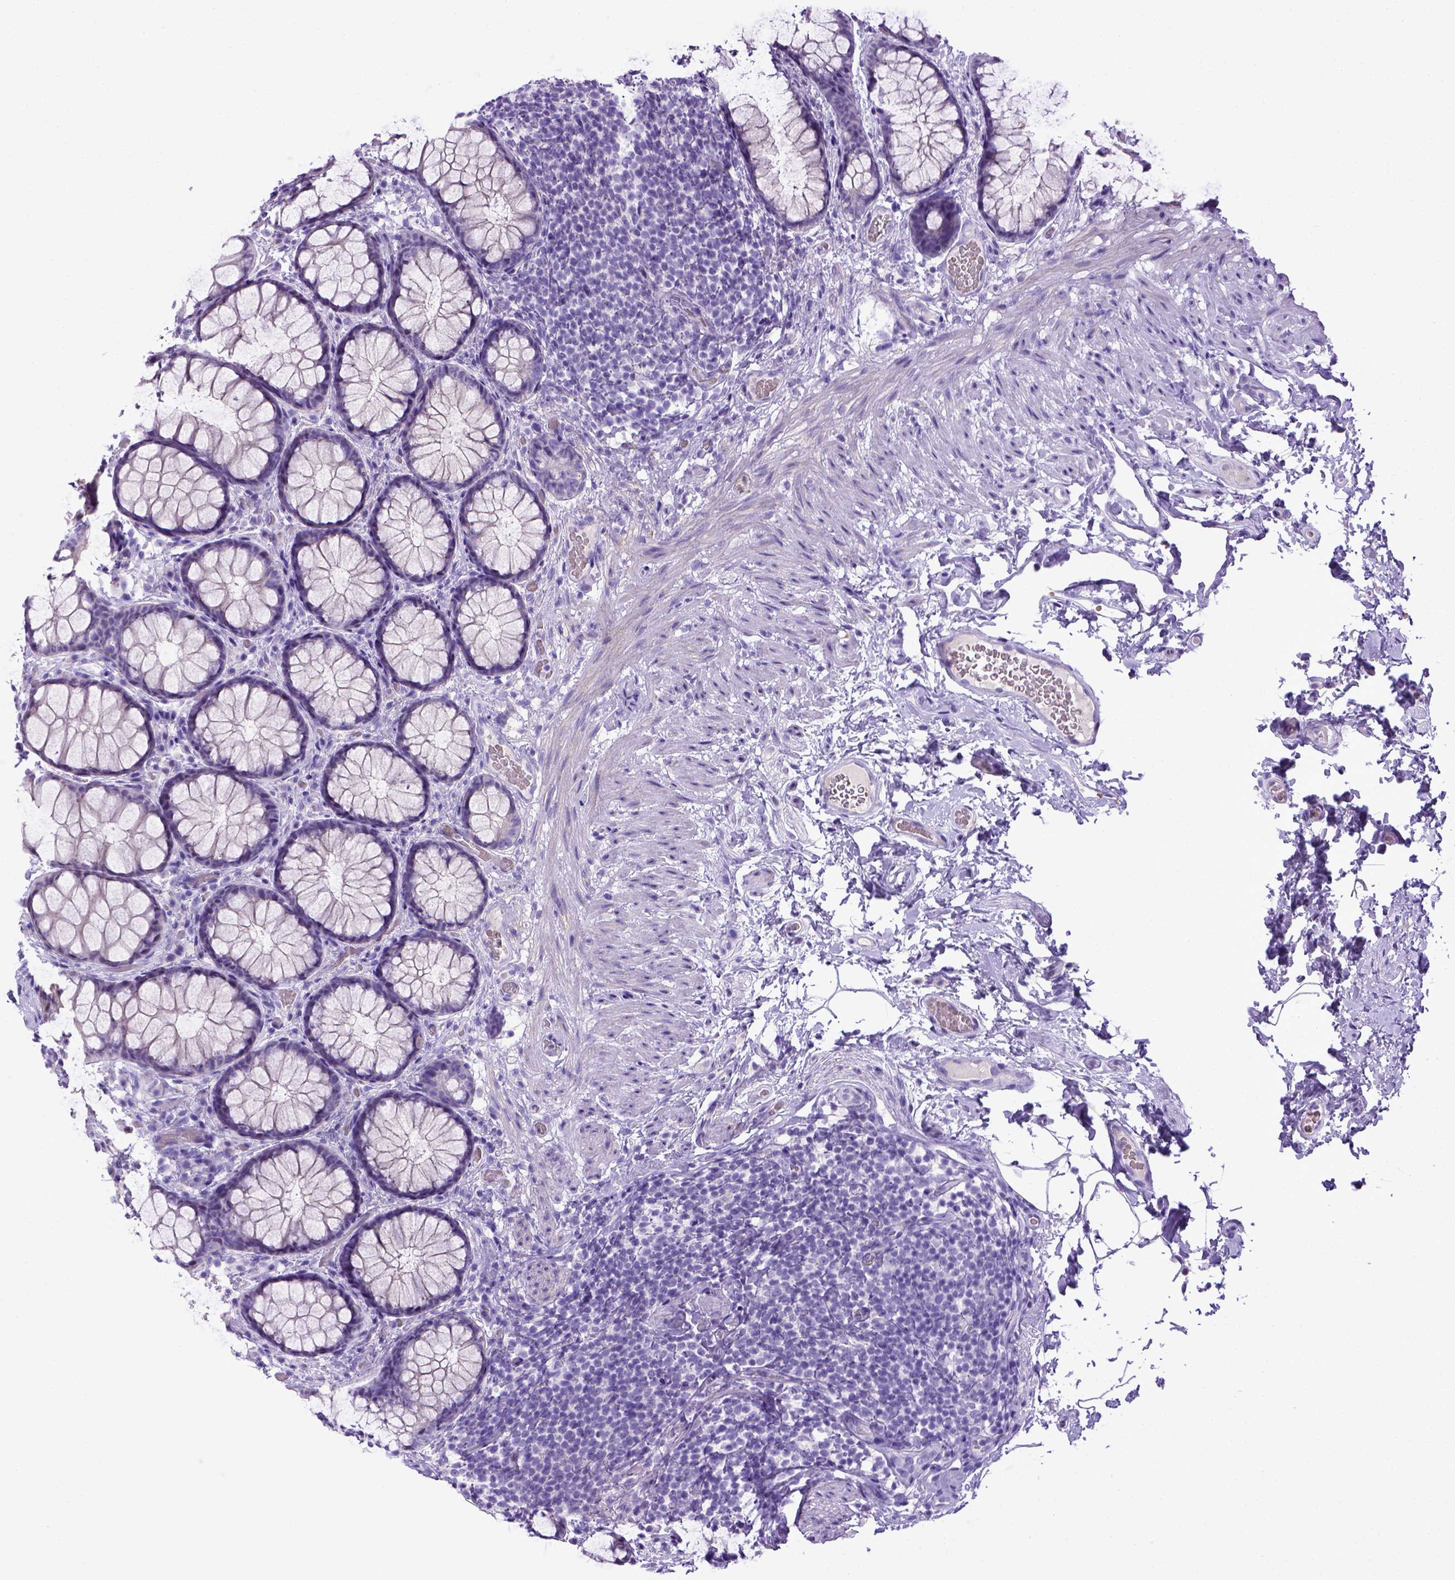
{"staining": {"intensity": "moderate", "quantity": "<25%", "location": "cytoplasmic/membranous"}, "tissue": "rectum", "cell_type": "Glandular cells", "image_type": "normal", "snomed": [{"axis": "morphology", "description": "Normal tissue, NOS"}, {"axis": "topography", "description": "Rectum"}], "caption": "The photomicrograph demonstrates staining of normal rectum, revealing moderate cytoplasmic/membranous protein positivity (brown color) within glandular cells.", "gene": "BAAT", "patient": {"sex": "female", "age": 62}}